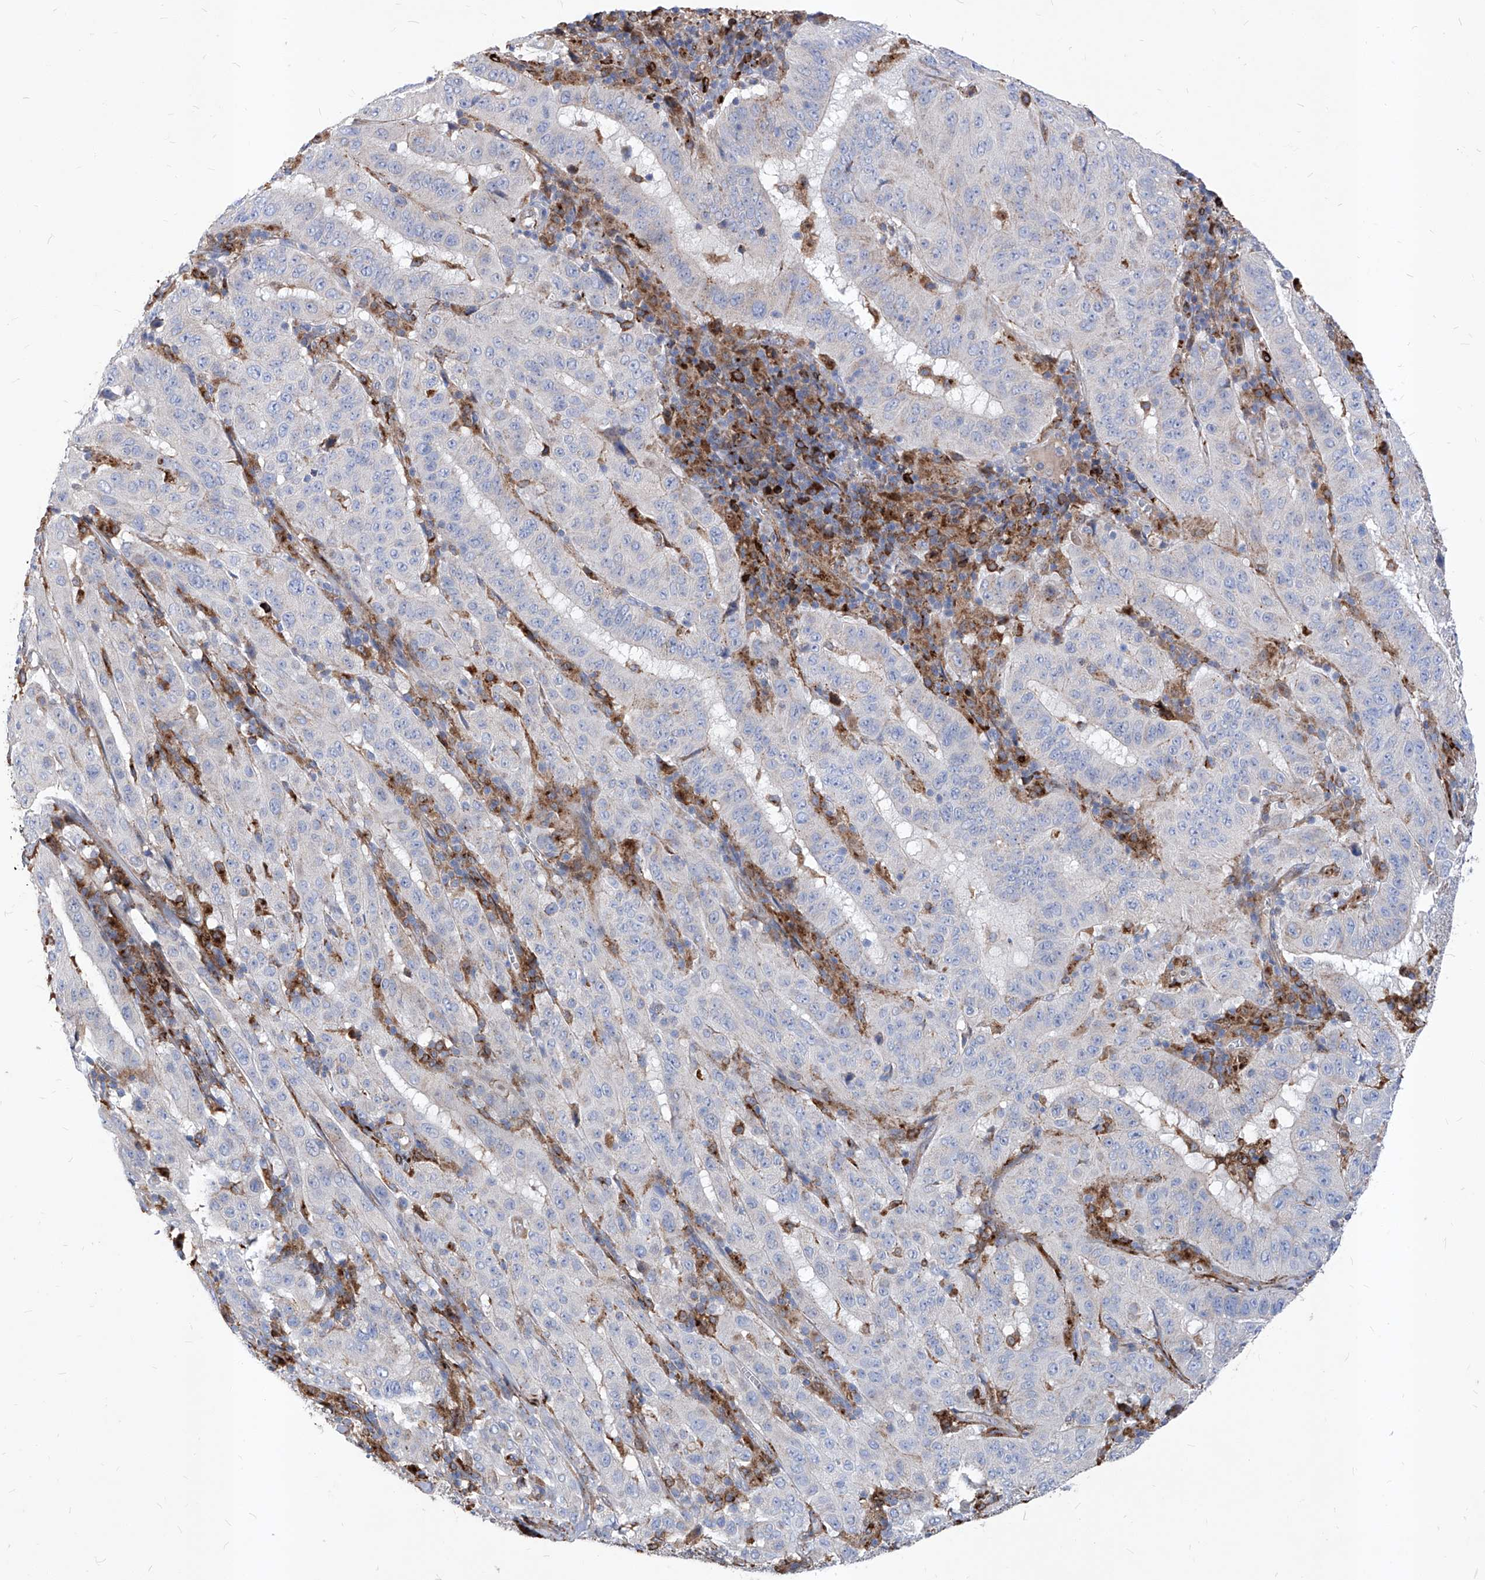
{"staining": {"intensity": "negative", "quantity": "none", "location": "none"}, "tissue": "pancreatic cancer", "cell_type": "Tumor cells", "image_type": "cancer", "snomed": [{"axis": "morphology", "description": "Adenocarcinoma, NOS"}, {"axis": "topography", "description": "Pancreas"}], "caption": "Pancreatic adenocarcinoma was stained to show a protein in brown. There is no significant expression in tumor cells. The staining is performed using DAB (3,3'-diaminobenzidine) brown chromogen with nuclei counter-stained in using hematoxylin.", "gene": "UBOX5", "patient": {"sex": "male", "age": 63}}